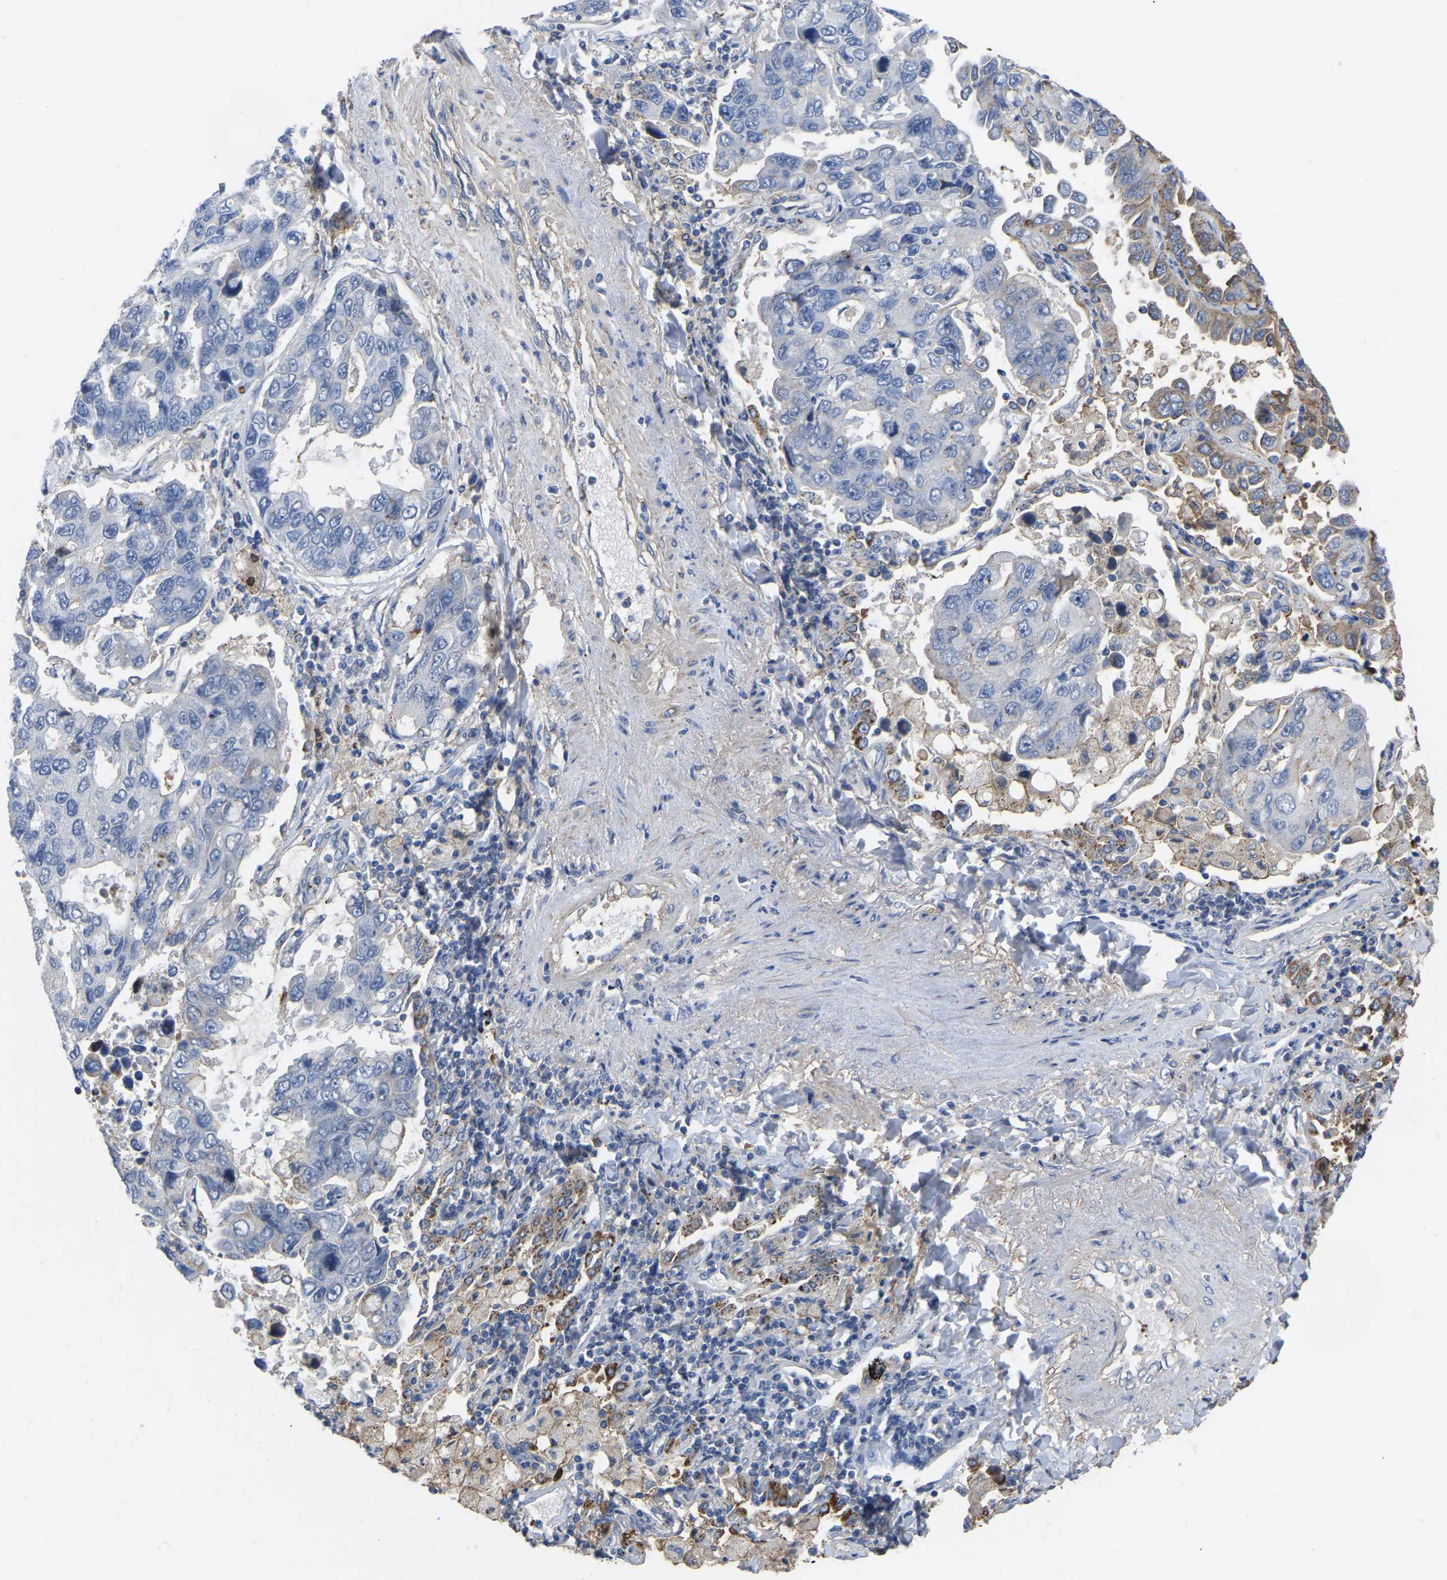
{"staining": {"intensity": "moderate", "quantity": "<25%", "location": "cytoplasmic/membranous"}, "tissue": "lung cancer", "cell_type": "Tumor cells", "image_type": "cancer", "snomed": [{"axis": "morphology", "description": "Adenocarcinoma, NOS"}, {"axis": "topography", "description": "Lung"}], "caption": "An IHC photomicrograph of neoplastic tissue is shown. Protein staining in brown highlights moderate cytoplasmic/membranous positivity in lung cancer within tumor cells. The staining was performed using DAB, with brown indicating positive protein expression. Nuclei are stained blue with hematoxylin.", "gene": "ZNF449", "patient": {"sex": "male", "age": 64}}